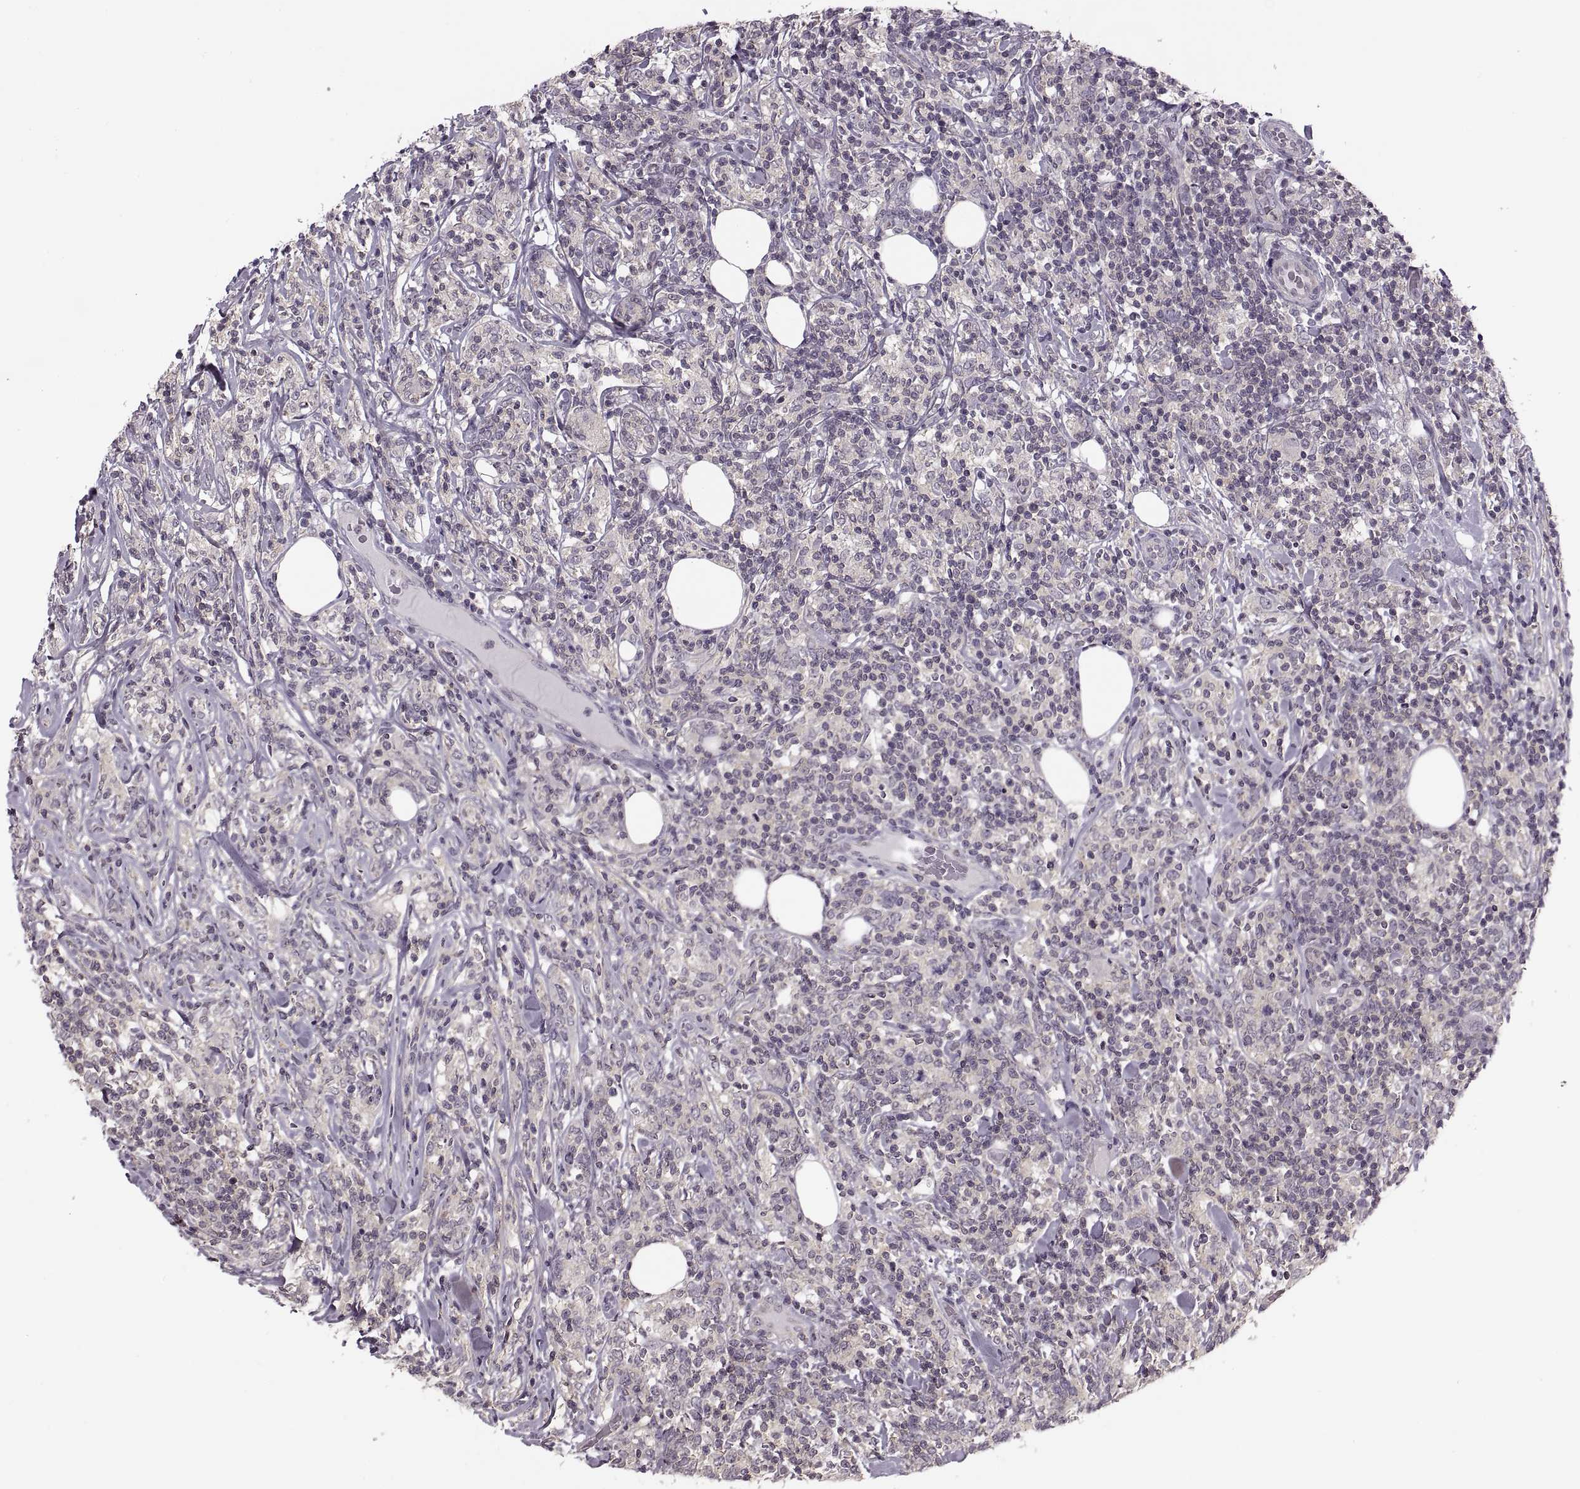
{"staining": {"intensity": "negative", "quantity": "none", "location": "none"}, "tissue": "lymphoma", "cell_type": "Tumor cells", "image_type": "cancer", "snomed": [{"axis": "morphology", "description": "Malignant lymphoma, non-Hodgkin's type, High grade"}, {"axis": "topography", "description": "Lymph node"}], "caption": "Protein analysis of malignant lymphoma, non-Hodgkin's type (high-grade) exhibits no significant positivity in tumor cells. (DAB (3,3'-diaminobenzidine) IHC visualized using brightfield microscopy, high magnification).", "gene": "LUZP2", "patient": {"sex": "female", "age": 84}}